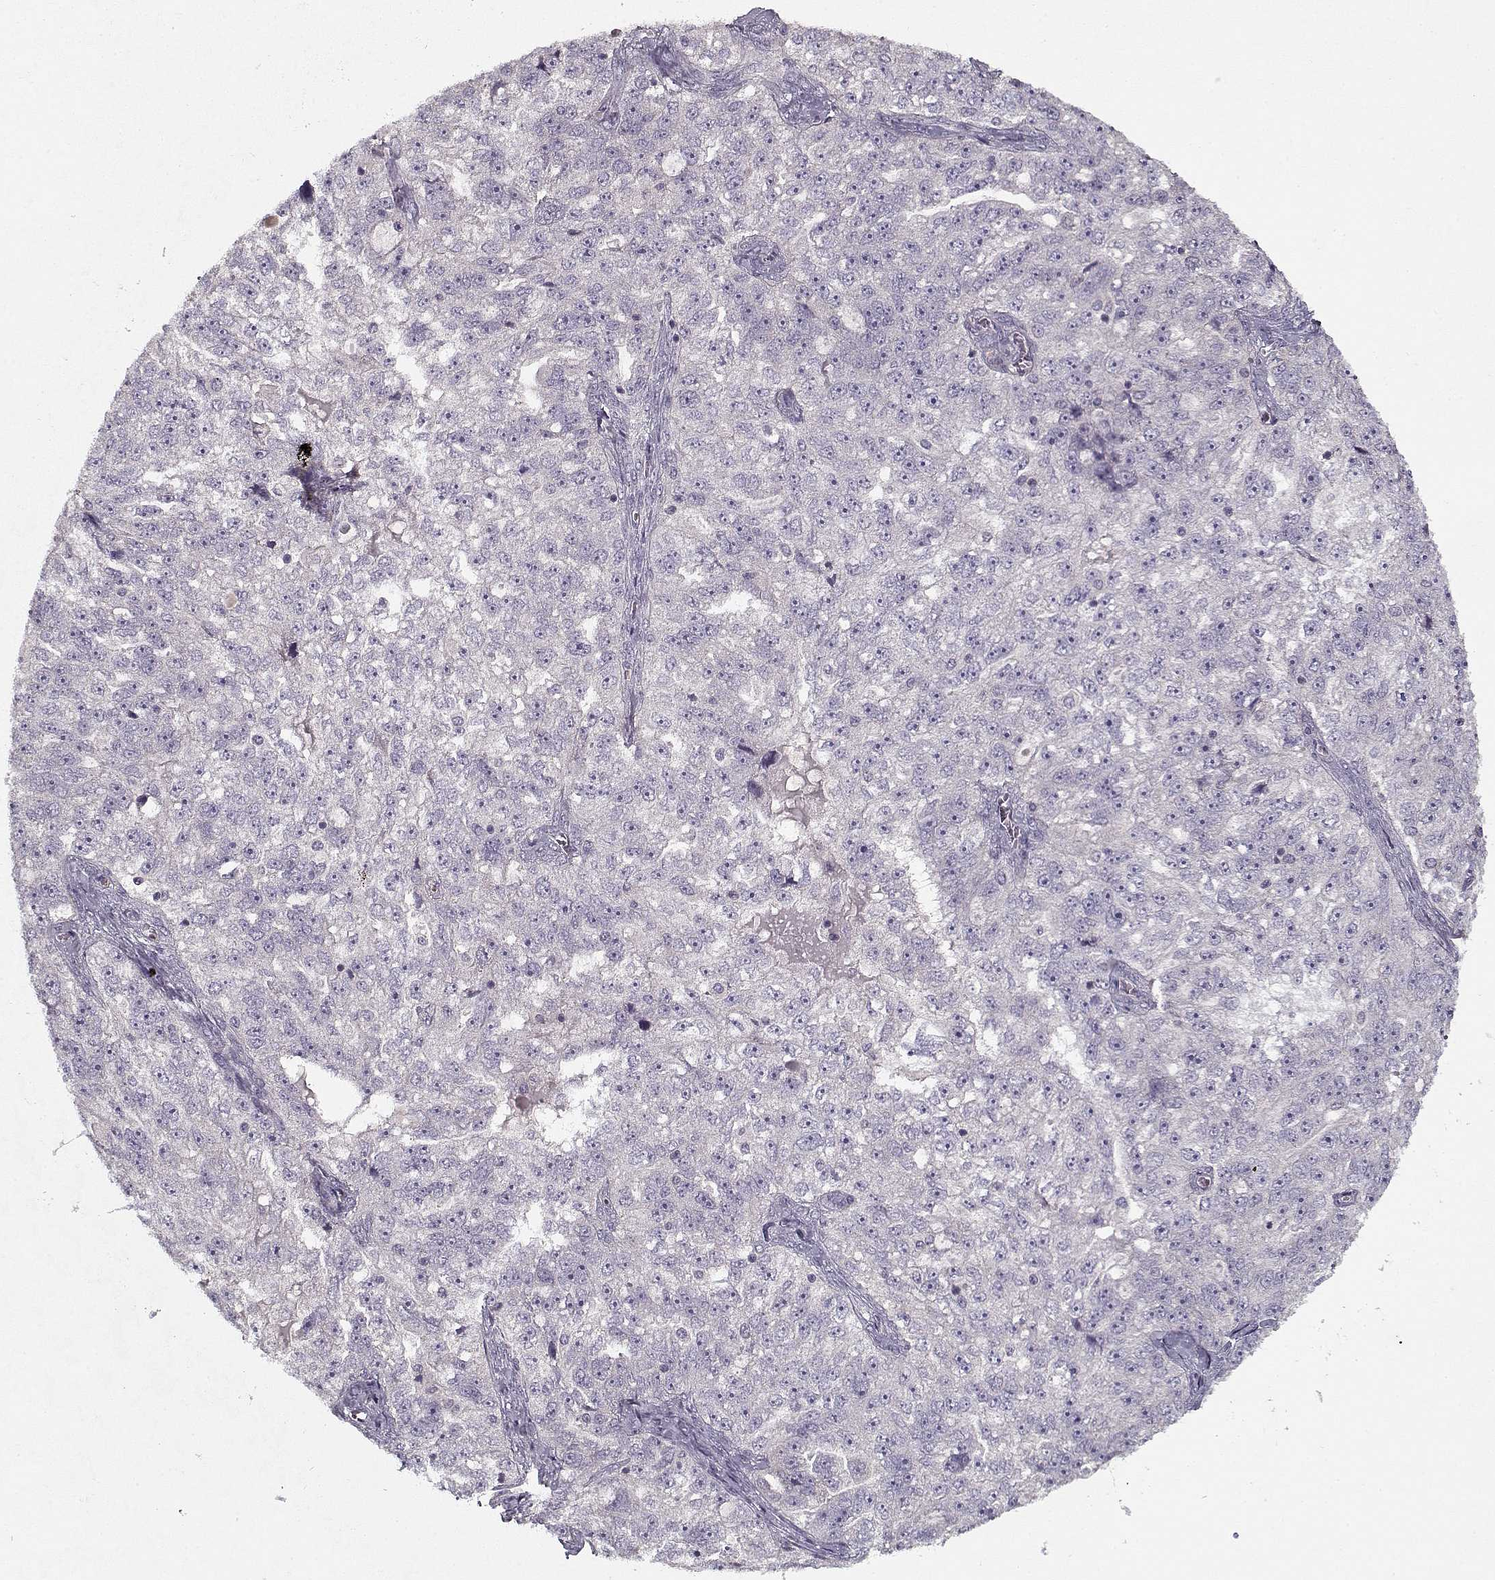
{"staining": {"intensity": "negative", "quantity": "none", "location": "none"}, "tissue": "ovarian cancer", "cell_type": "Tumor cells", "image_type": "cancer", "snomed": [{"axis": "morphology", "description": "Cystadenocarcinoma, serous, NOS"}, {"axis": "topography", "description": "Ovary"}], "caption": "Tumor cells are negative for brown protein staining in ovarian cancer. Nuclei are stained in blue.", "gene": "UNC13D", "patient": {"sex": "female", "age": 51}}